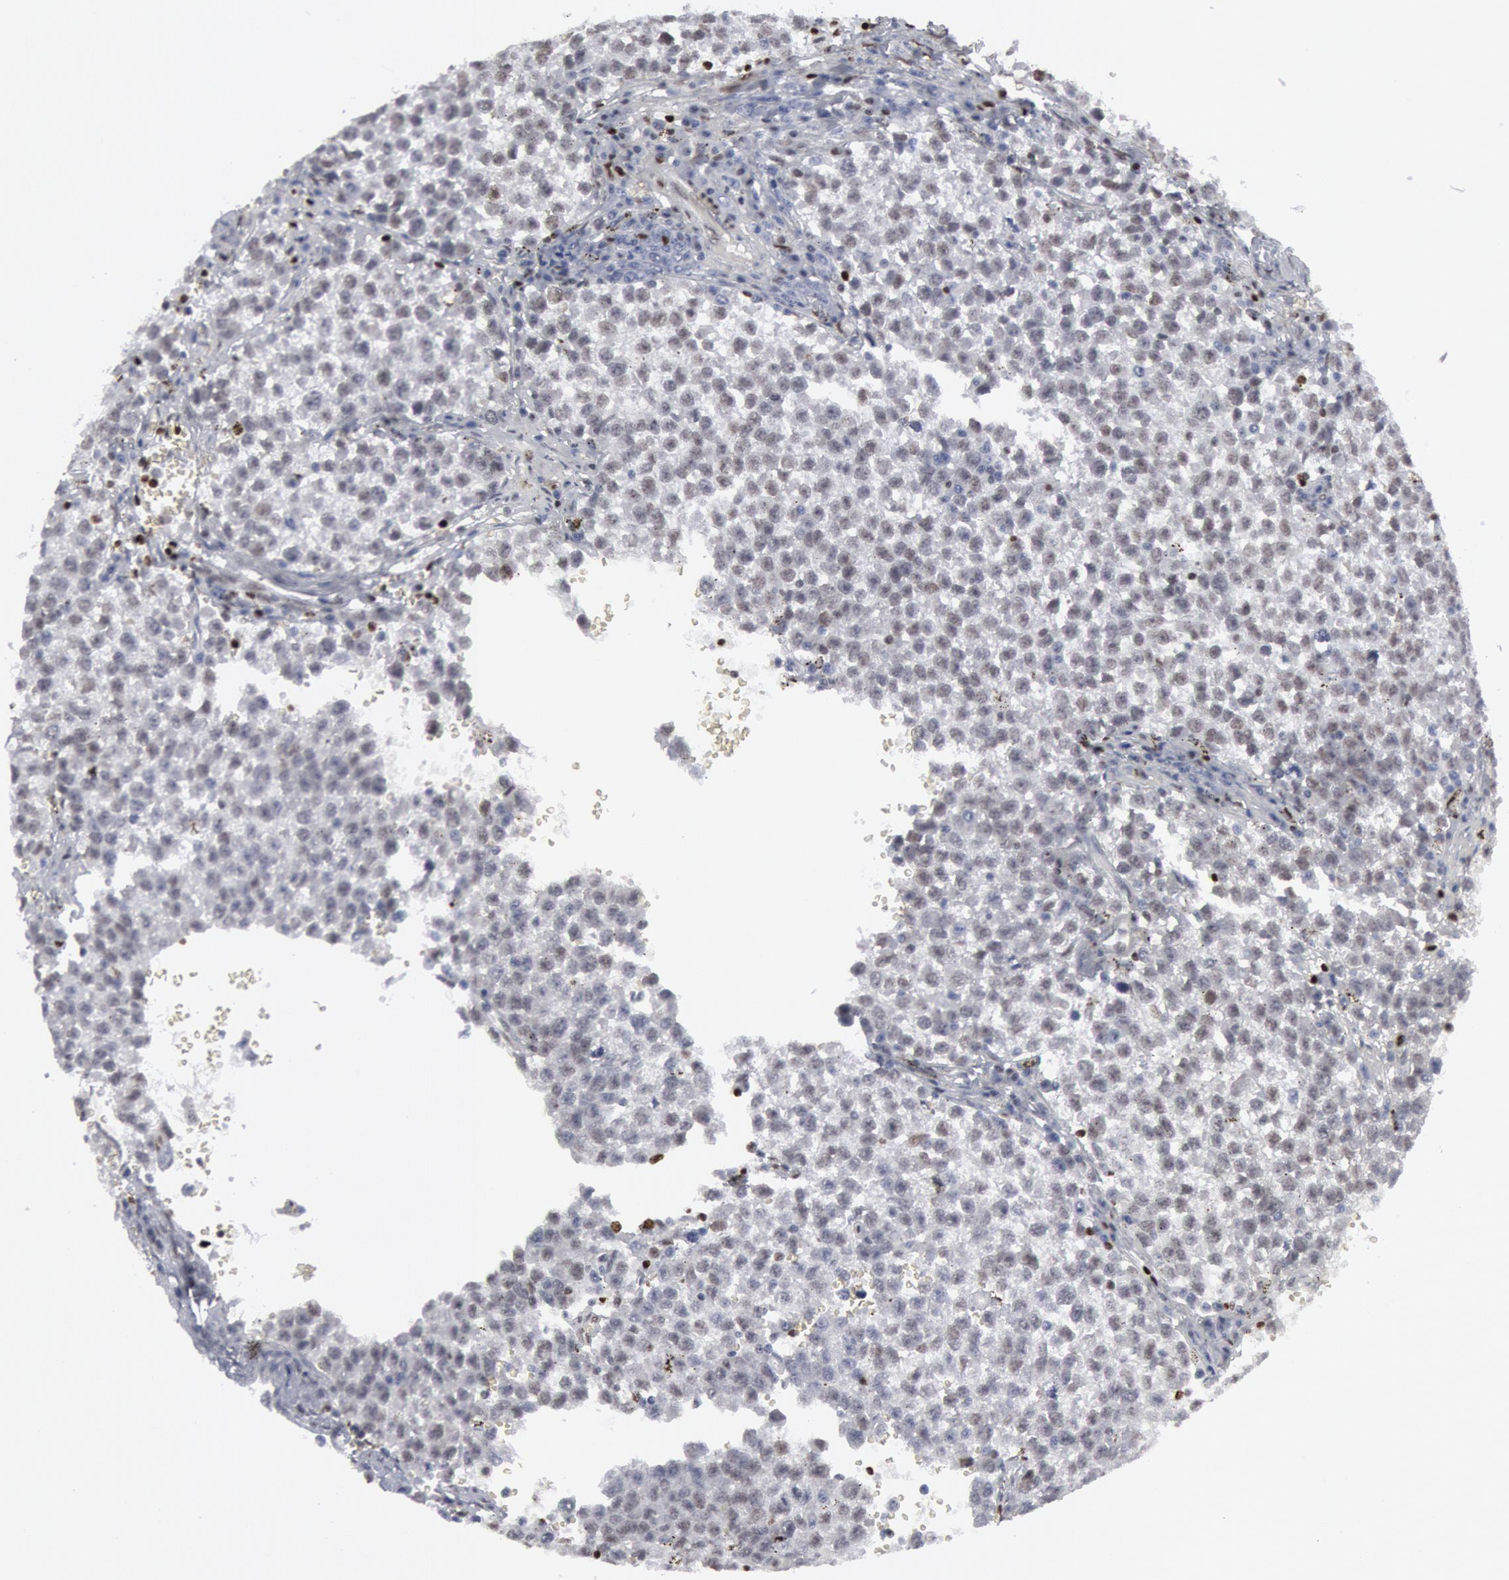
{"staining": {"intensity": "negative", "quantity": "none", "location": "none"}, "tissue": "testis cancer", "cell_type": "Tumor cells", "image_type": "cancer", "snomed": [{"axis": "morphology", "description": "Seminoma, NOS"}, {"axis": "topography", "description": "Testis"}], "caption": "An immunohistochemistry (IHC) histopathology image of testis cancer is shown. There is no staining in tumor cells of testis cancer. Nuclei are stained in blue.", "gene": "MECP2", "patient": {"sex": "male", "age": 35}}